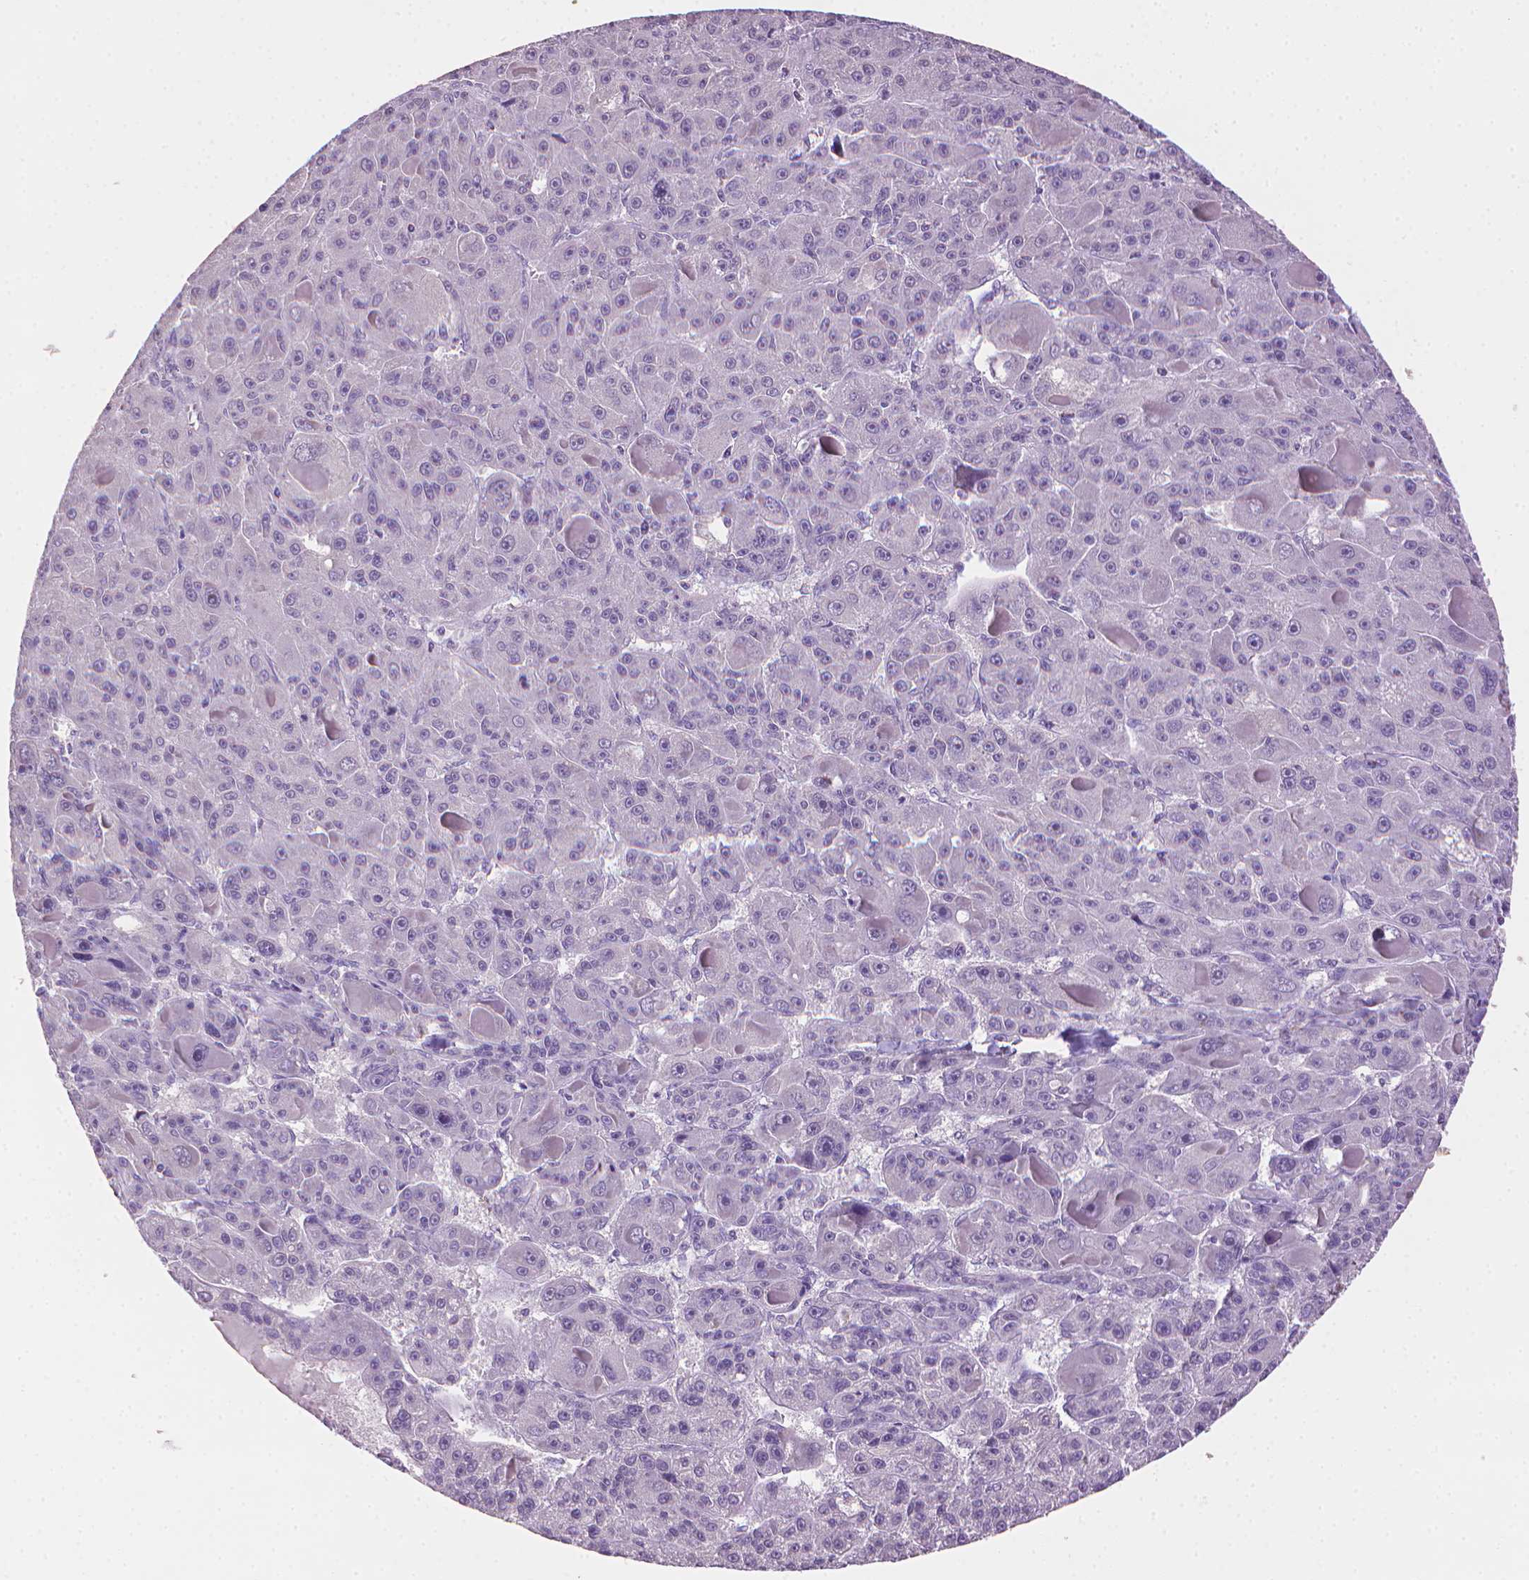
{"staining": {"intensity": "negative", "quantity": "none", "location": "none"}, "tissue": "liver cancer", "cell_type": "Tumor cells", "image_type": "cancer", "snomed": [{"axis": "morphology", "description": "Carcinoma, Hepatocellular, NOS"}, {"axis": "topography", "description": "Liver"}], "caption": "Immunohistochemical staining of human hepatocellular carcinoma (liver) shows no significant staining in tumor cells. (Stains: DAB immunohistochemistry (IHC) with hematoxylin counter stain, Microscopy: brightfield microscopy at high magnification).", "gene": "MLANA", "patient": {"sex": "male", "age": 76}}